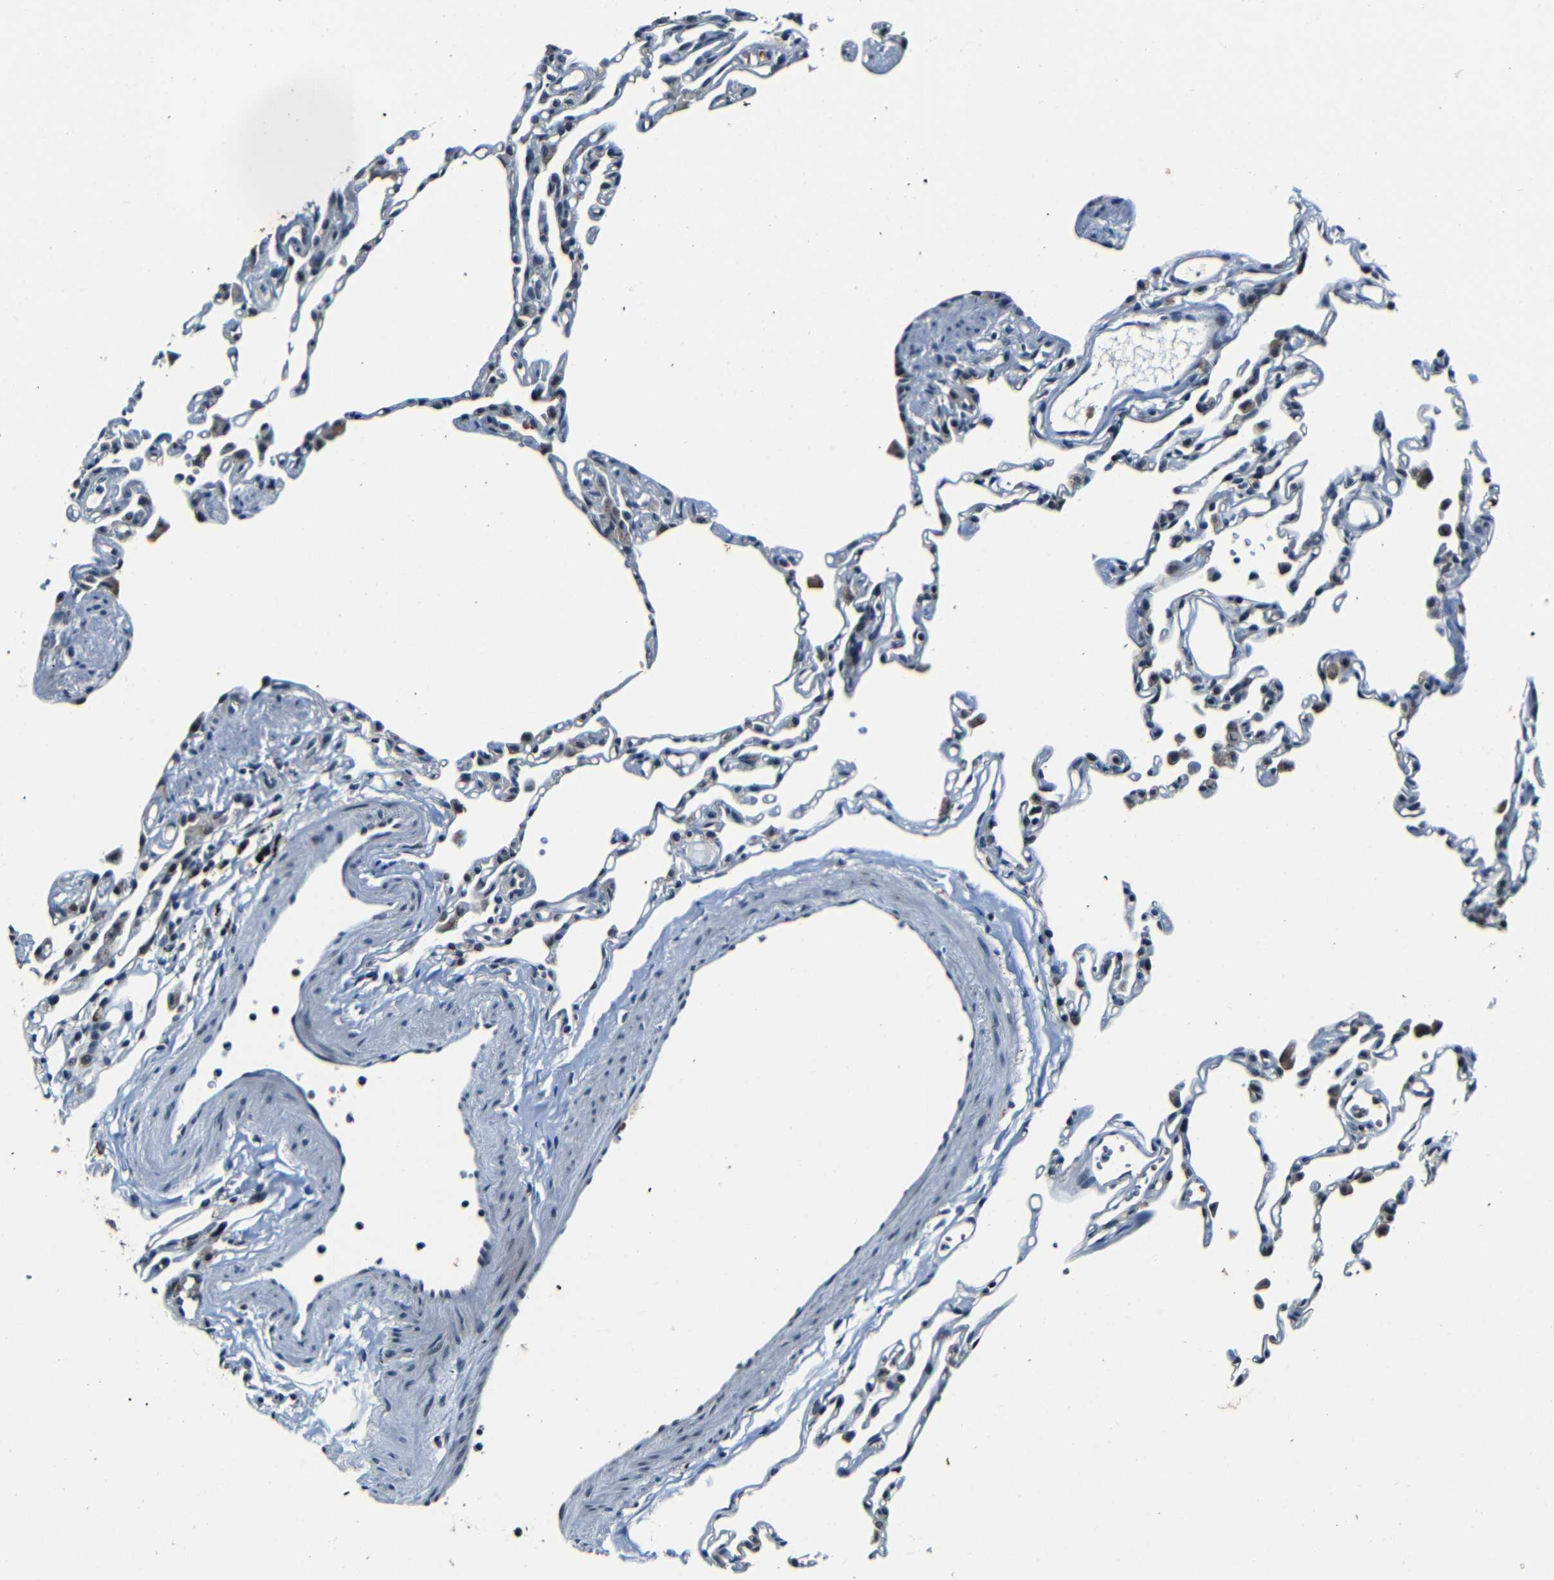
{"staining": {"intensity": "weak", "quantity": "<25%", "location": "cytoplasmic/membranous,nuclear"}, "tissue": "lung", "cell_type": "Alveolar cells", "image_type": "normal", "snomed": [{"axis": "morphology", "description": "Normal tissue, NOS"}, {"axis": "topography", "description": "Lung"}], "caption": "The micrograph demonstrates no staining of alveolar cells in unremarkable lung.", "gene": "FOXD4L1", "patient": {"sex": "female", "age": 49}}